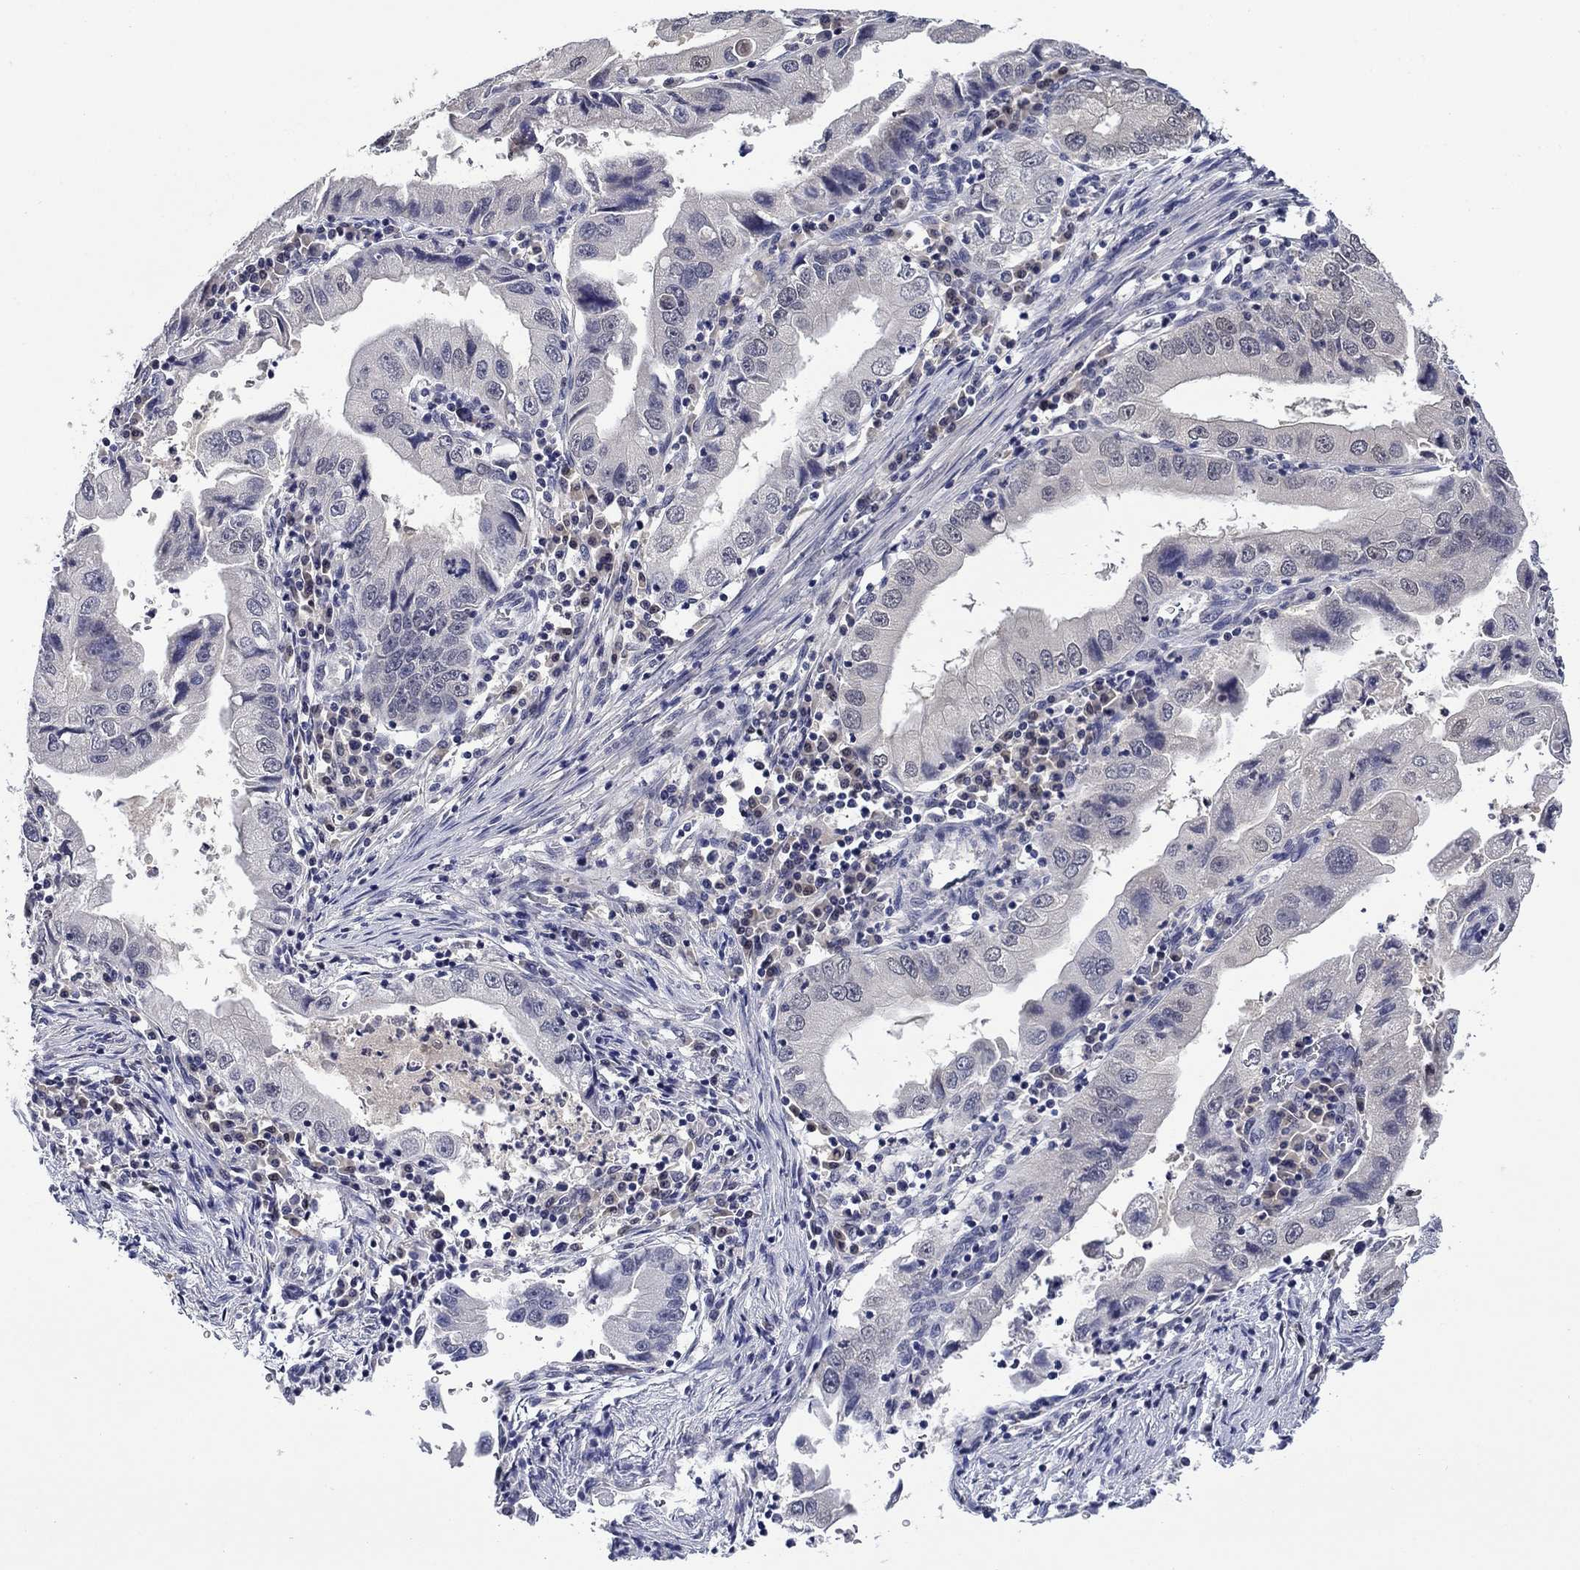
{"staining": {"intensity": "negative", "quantity": "none", "location": "none"}, "tissue": "stomach cancer", "cell_type": "Tumor cells", "image_type": "cancer", "snomed": [{"axis": "morphology", "description": "Adenocarcinoma, NOS"}, {"axis": "topography", "description": "Stomach"}], "caption": "The micrograph displays no significant positivity in tumor cells of stomach cancer (adenocarcinoma).", "gene": "DDTL", "patient": {"sex": "male", "age": 76}}